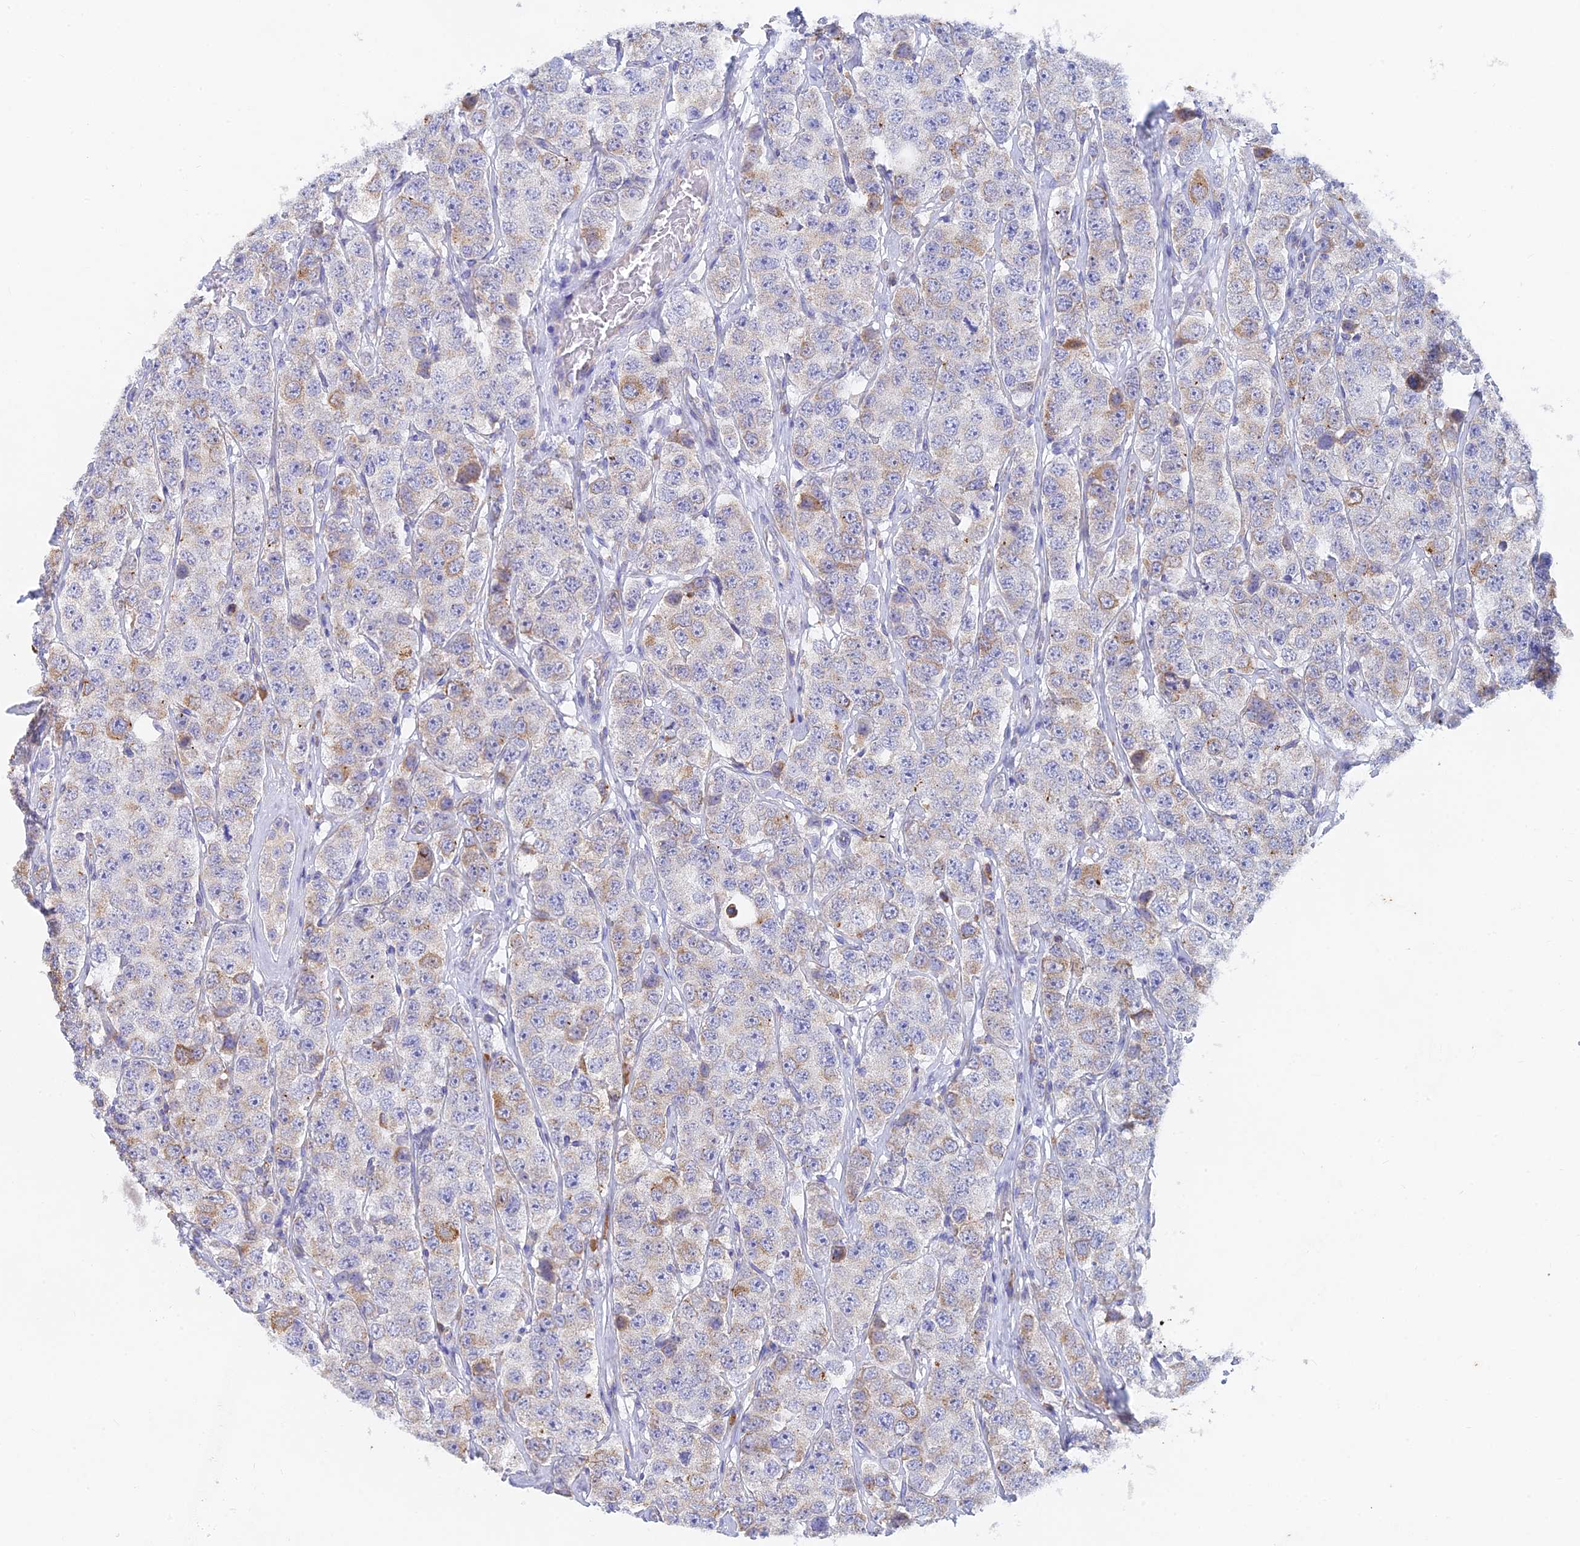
{"staining": {"intensity": "moderate", "quantity": "<25%", "location": "cytoplasmic/membranous"}, "tissue": "testis cancer", "cell_type": "Tumor cells", "image_type": "cancer", "snomed": [{"axis": "morphology", "description": "Seminoma, NOS"}, {"axis": "topography", "description": "Testis"}], "caption": "The histopathology image displays staining of testis cancer, revealing moderate cytoplasmic/membranous protein positivity (brown color) within tumor cells.", "gene": "WDR35", "patient": {"sex": "male", "age": 28}}